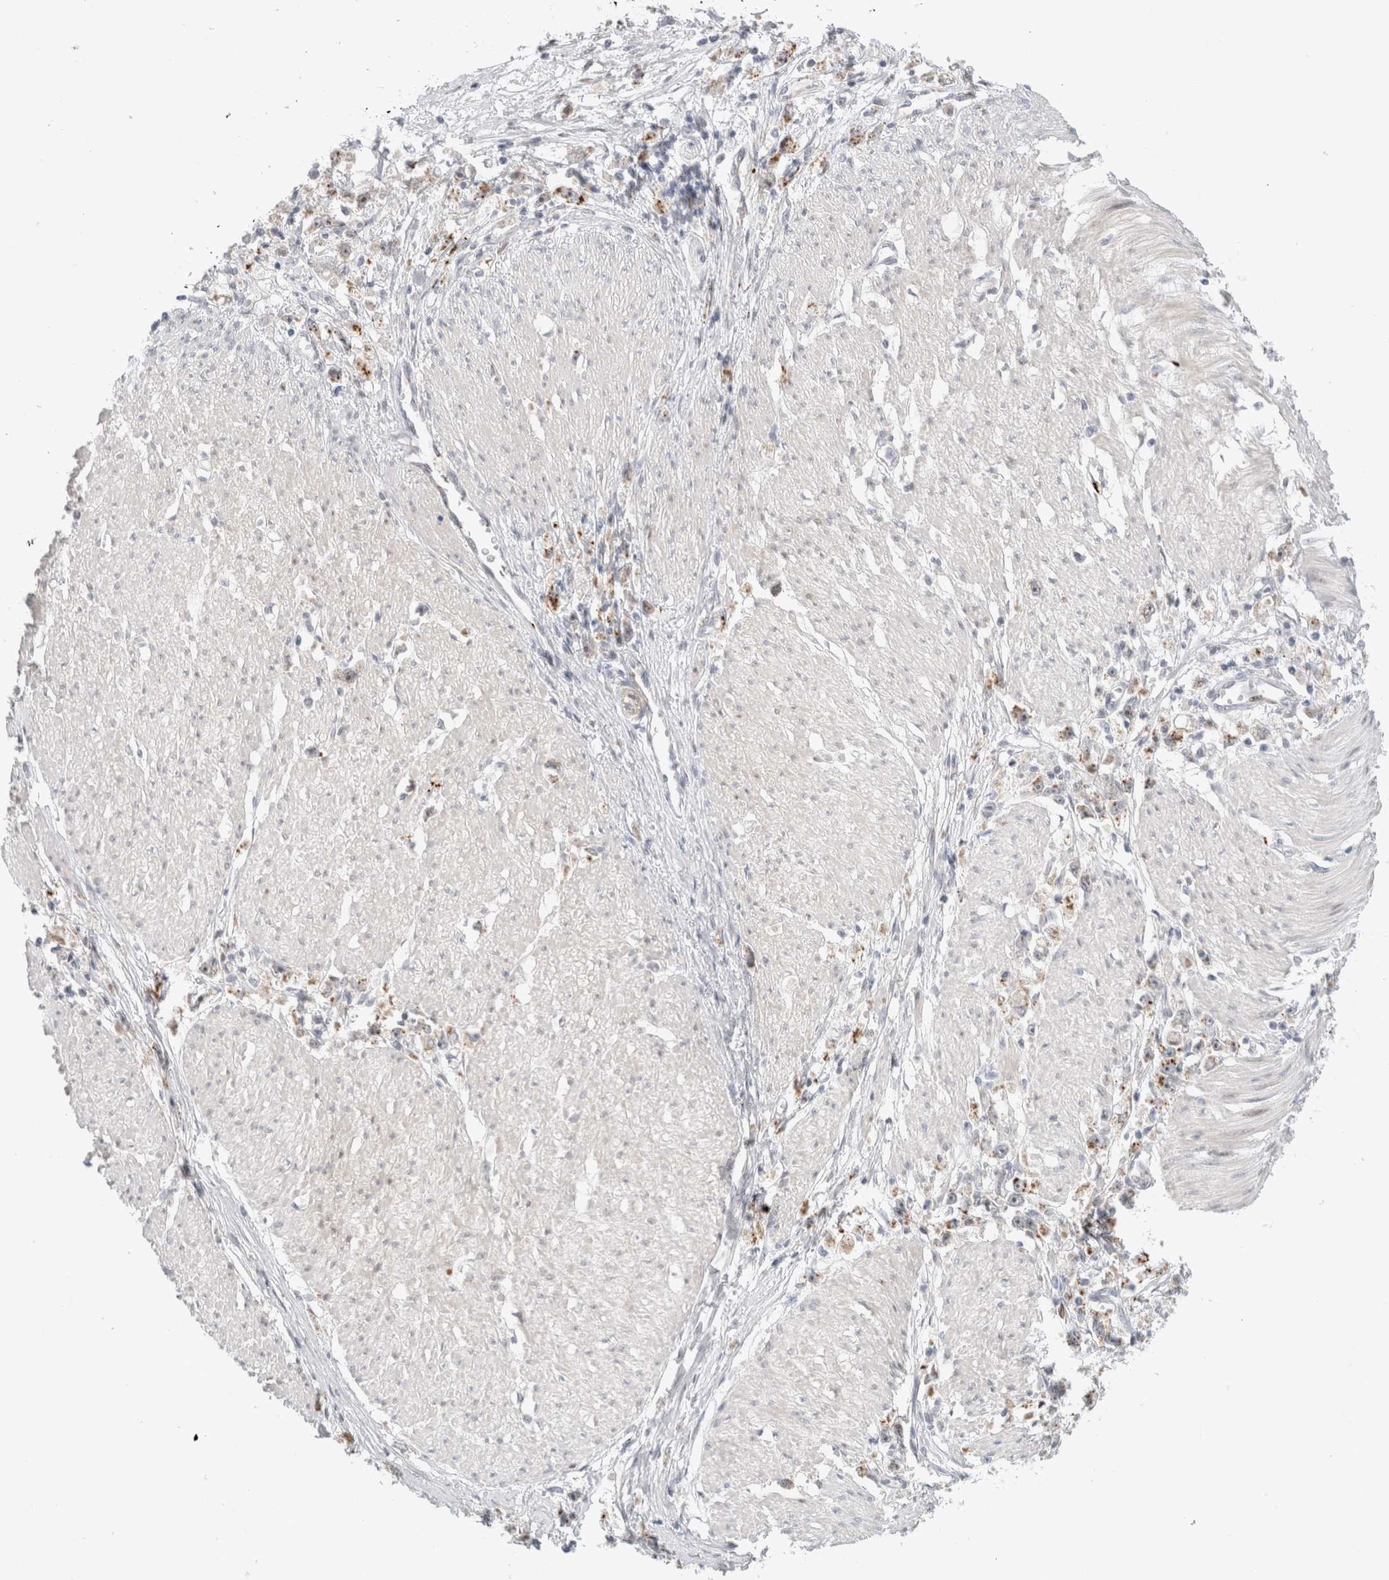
{"staining": {"intensity": "weak", "quantity": "25%-75%", "location": "cytoplasmic/membranous"}, "tissue": "stomach cancer", "cell_type": "Tumor cells", "image_type": "cancer", "snomed": [{"axis": "morphology", "description": "Adenocarcinoma, NOS"}, {"axis": "topography", "description": "Stomach"}], "caption": "There is low levels of weak cytoplasmic/membranous staining in tumor cells of stomach adenocarcinoma, as demonstrated by immunohistochemical staining (brown color).", "gene": "VPS28", "patient": {"sex": "female", "age": 59}}